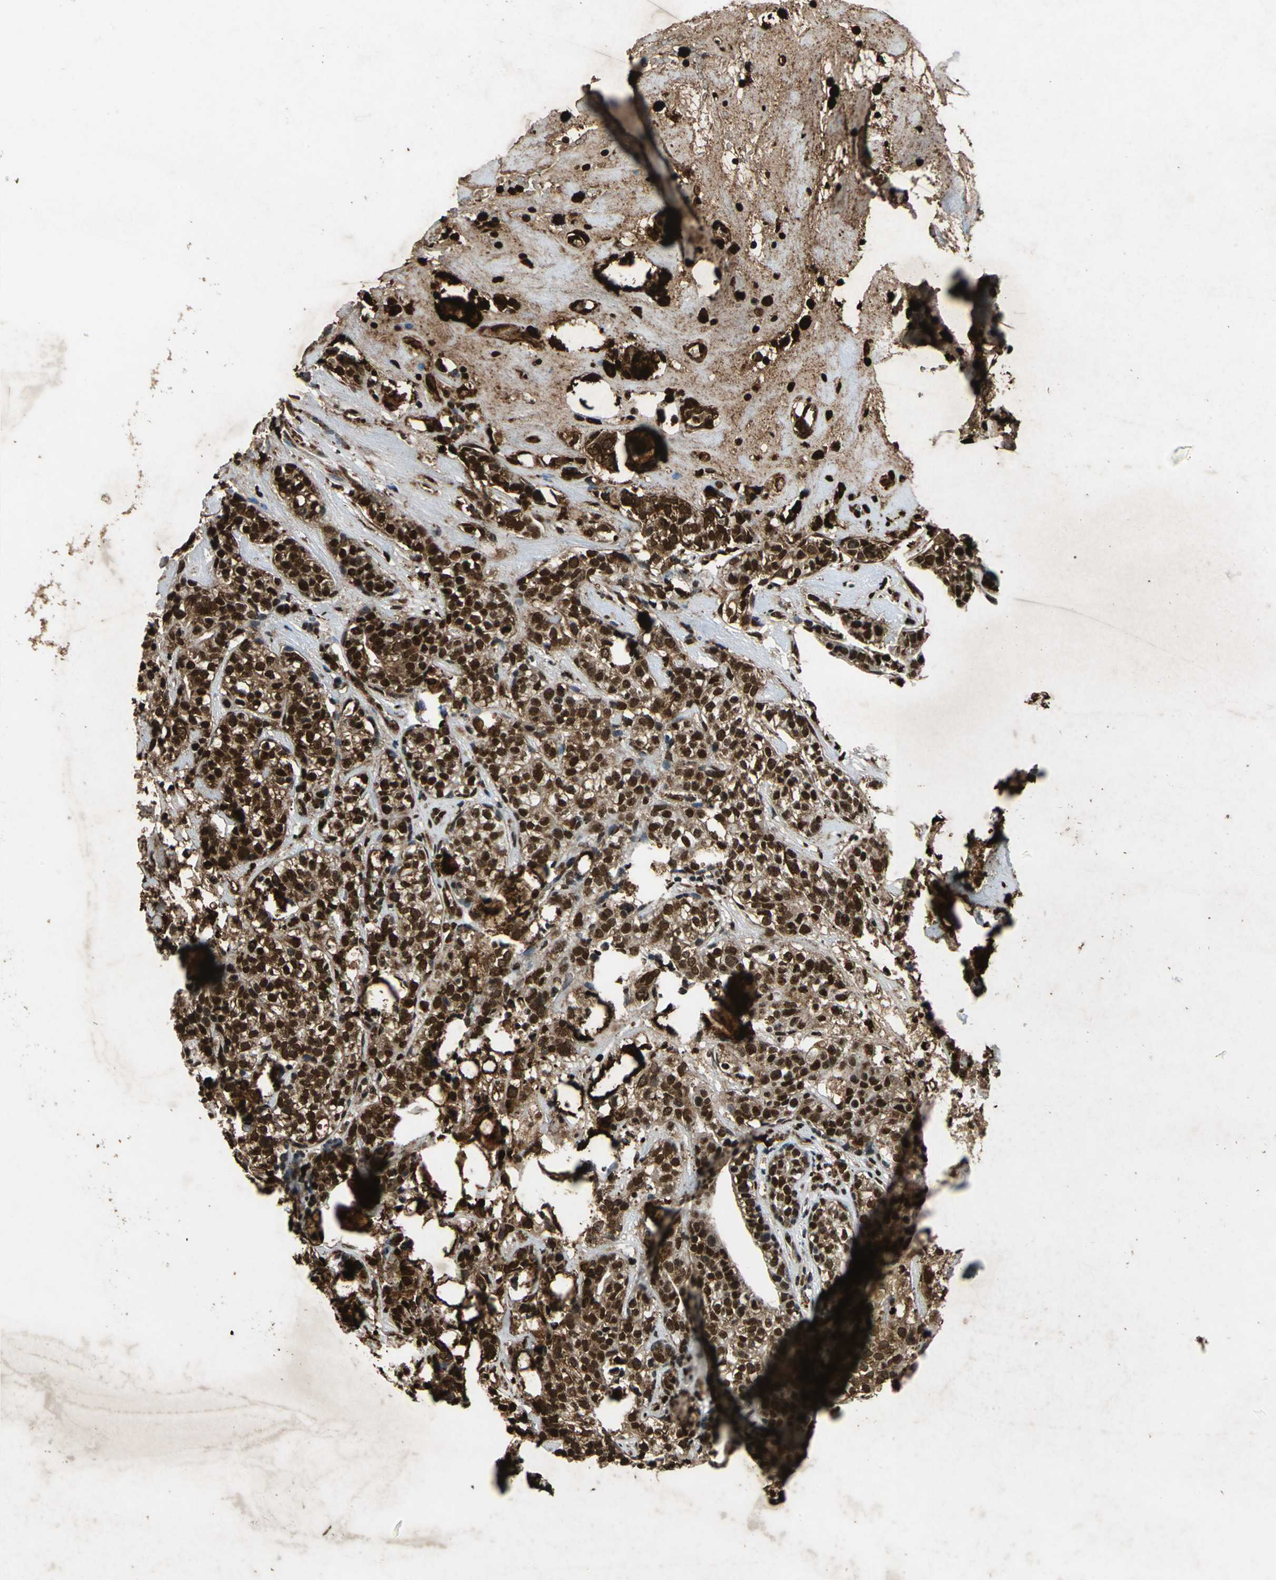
{"staining": {"intensity": "strong", "quantity": ">75%", "location": "cytoplasmic/membranous,nuclear"}, "tissue": "head and neck cancer", "cell_type": "Tumor cells", "image_type": "cancer", "snomed": [{"axis": "morphology", "description": "Adenocarcinoma, NOS"}, {"axis": "topography", "description": "Salivary gland"}, {"axis": "topography", "description": "Head-Neck"}], "caption": "Protein staining demonstrates strong cytoplasmic/membranous and nuclear staining in about >75% of tumor cells in head and neck cancer (adenocarcinoma). The protein is stained brown, and the nuclei are stained in blue (DAB IHC with brightfield microscopy, high magnification).", "gene": "ANP32A", "patient": {"sex": "female", "age": 65}}